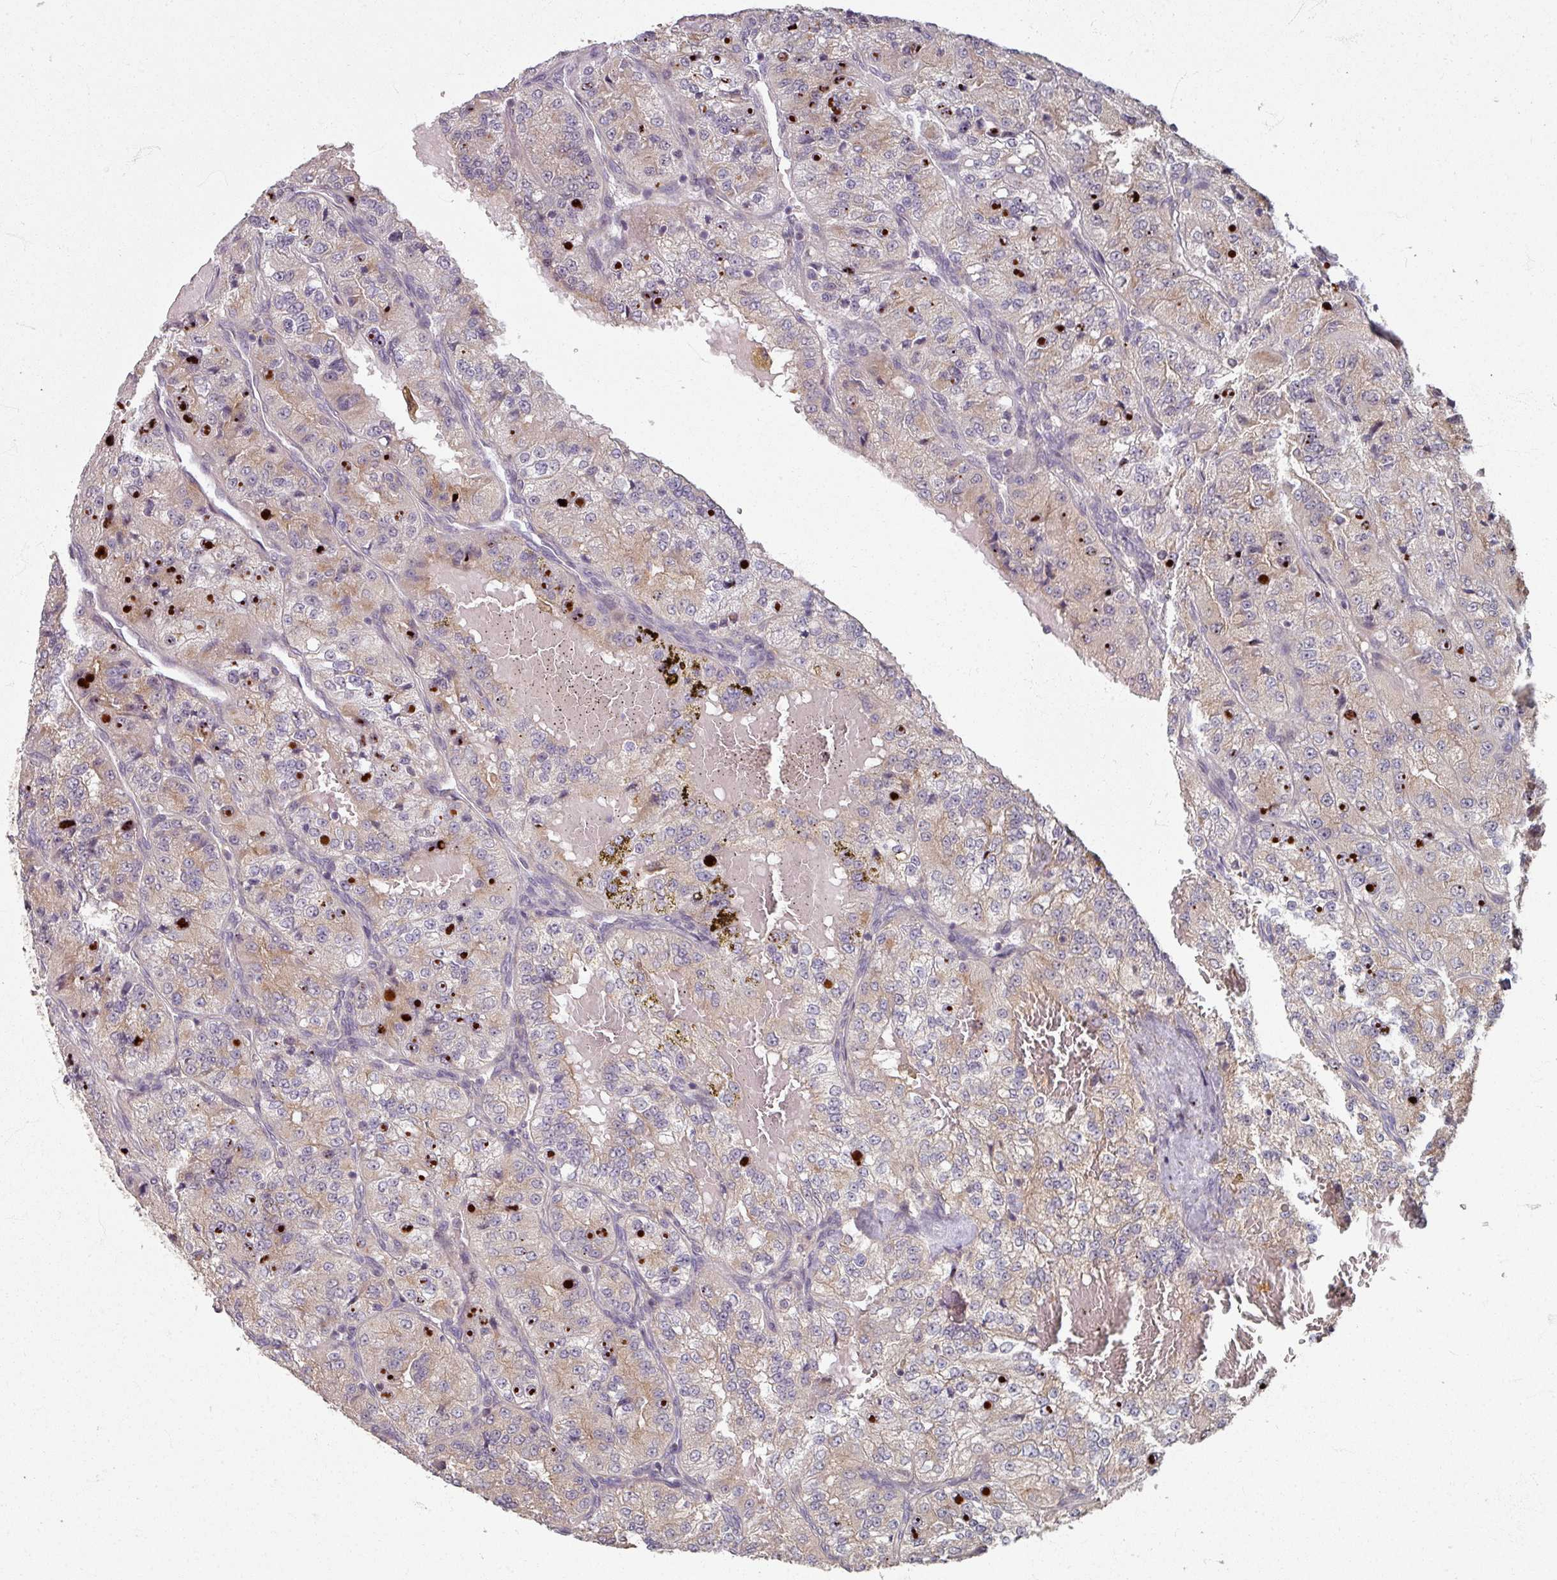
{"staining": {"intensity": "weak", "quantity": "25%-75%", "location": "cytoplasmic/membranous"}, "tissue": "renal cancer", "cell_type": "Tumor cells", "image_type": "cancer", "snomed": [{"axis": "morphology", "description": "Adenocarcinoma, NOS"}, {"axis": "topography", "description": "Kidney"}], "caption": "Adenocarcinoma (renal) tissue displays weak cytoplasmic/membranous expression in about 25%-75% of tumor cells", "gene": "STAM", "patient": {"sex": "female", "age": 63}}